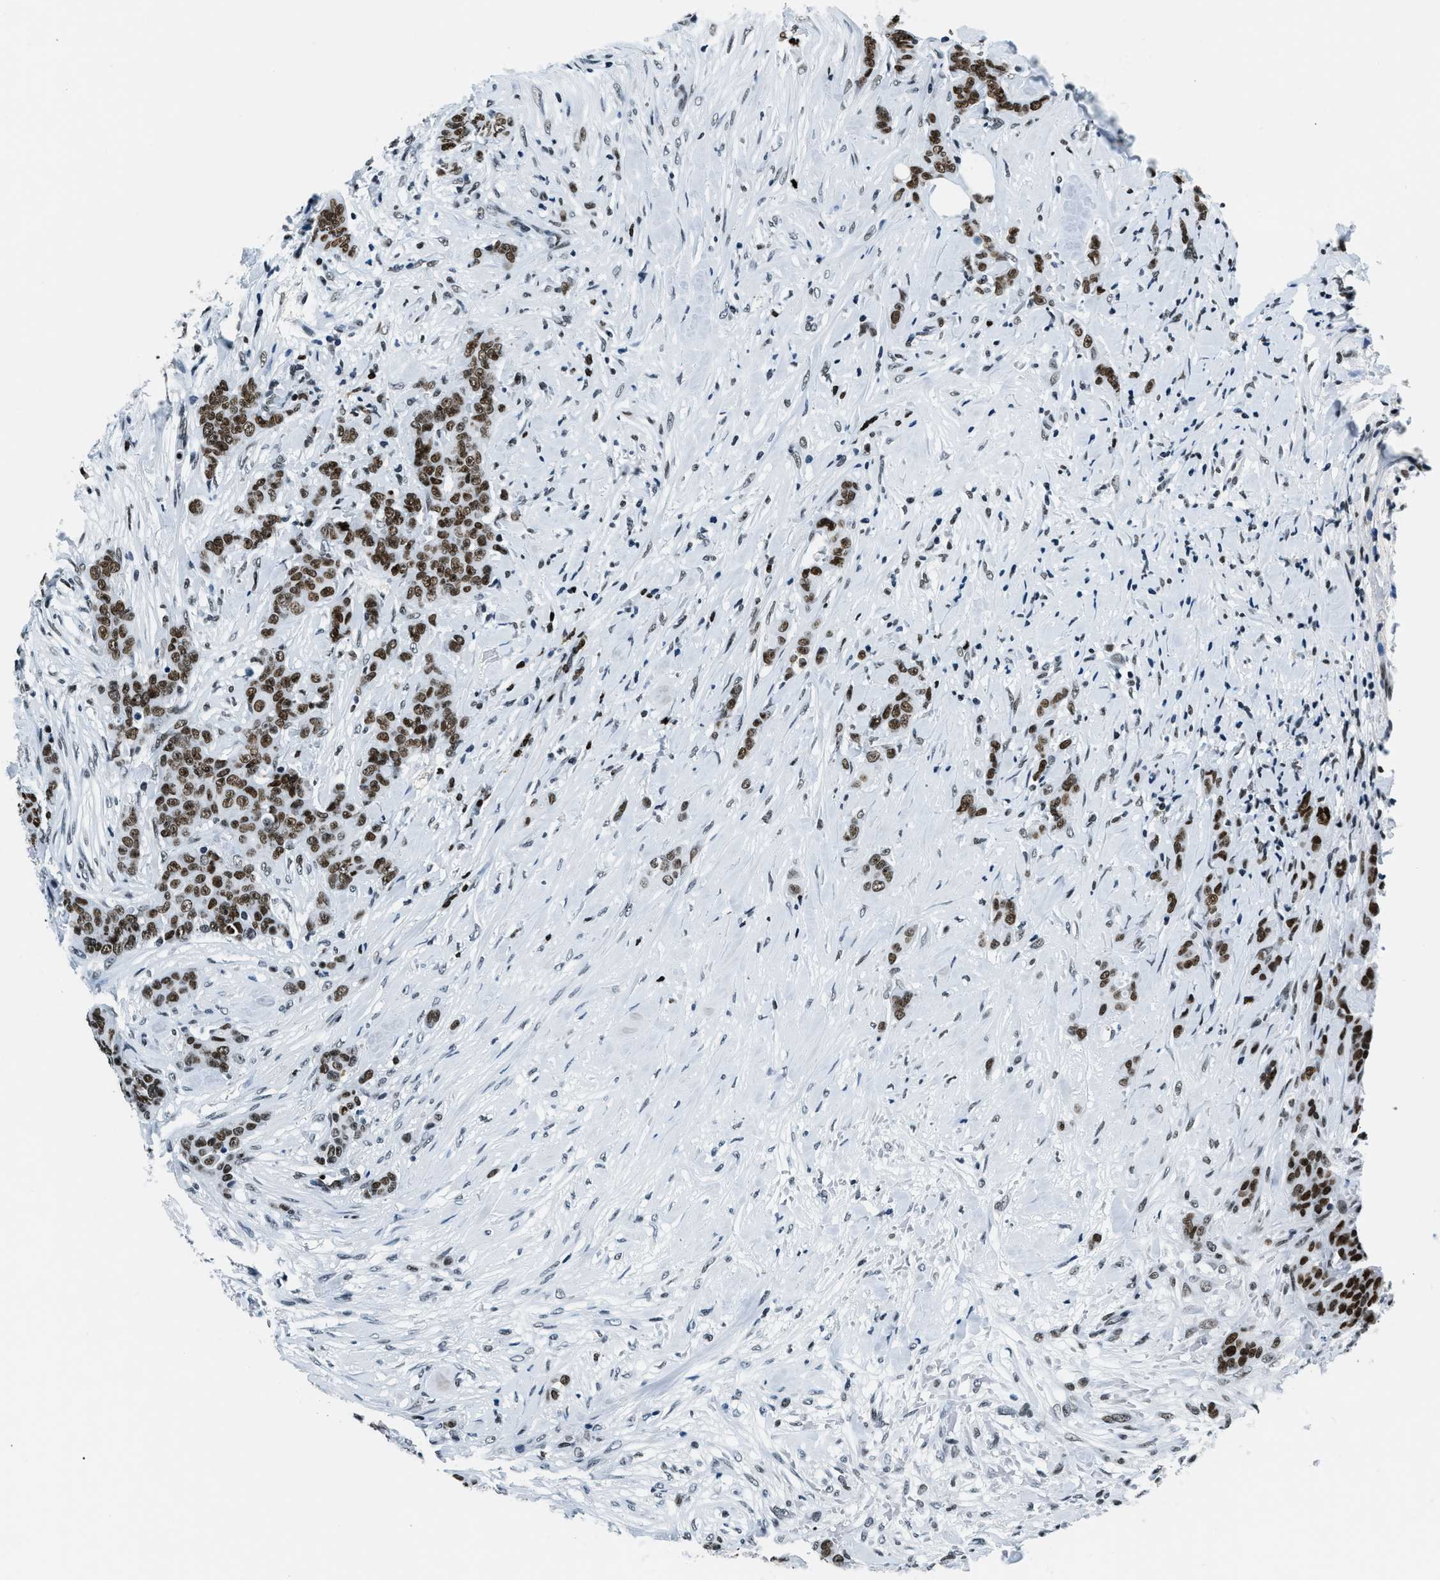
{"staining": {"intensity": "strong", "quantity": ">75%", "location": "nuclear"}, "tissue": "breast cancer", "cell_type": "Tumor cells", "image_type": "cancer", "snomed": [{"axis": "morphology", "description": "Duct carcinoma"}, {"axis": "topography", "description": "Breast"}], "caption": "Breast intraductal carcinoma stained with a brown dye exhibits strong nuclear positive staining in about >75% of tumor cells.", "gene": "TOP1", "patient": {"sex": "female", "age": 40}}